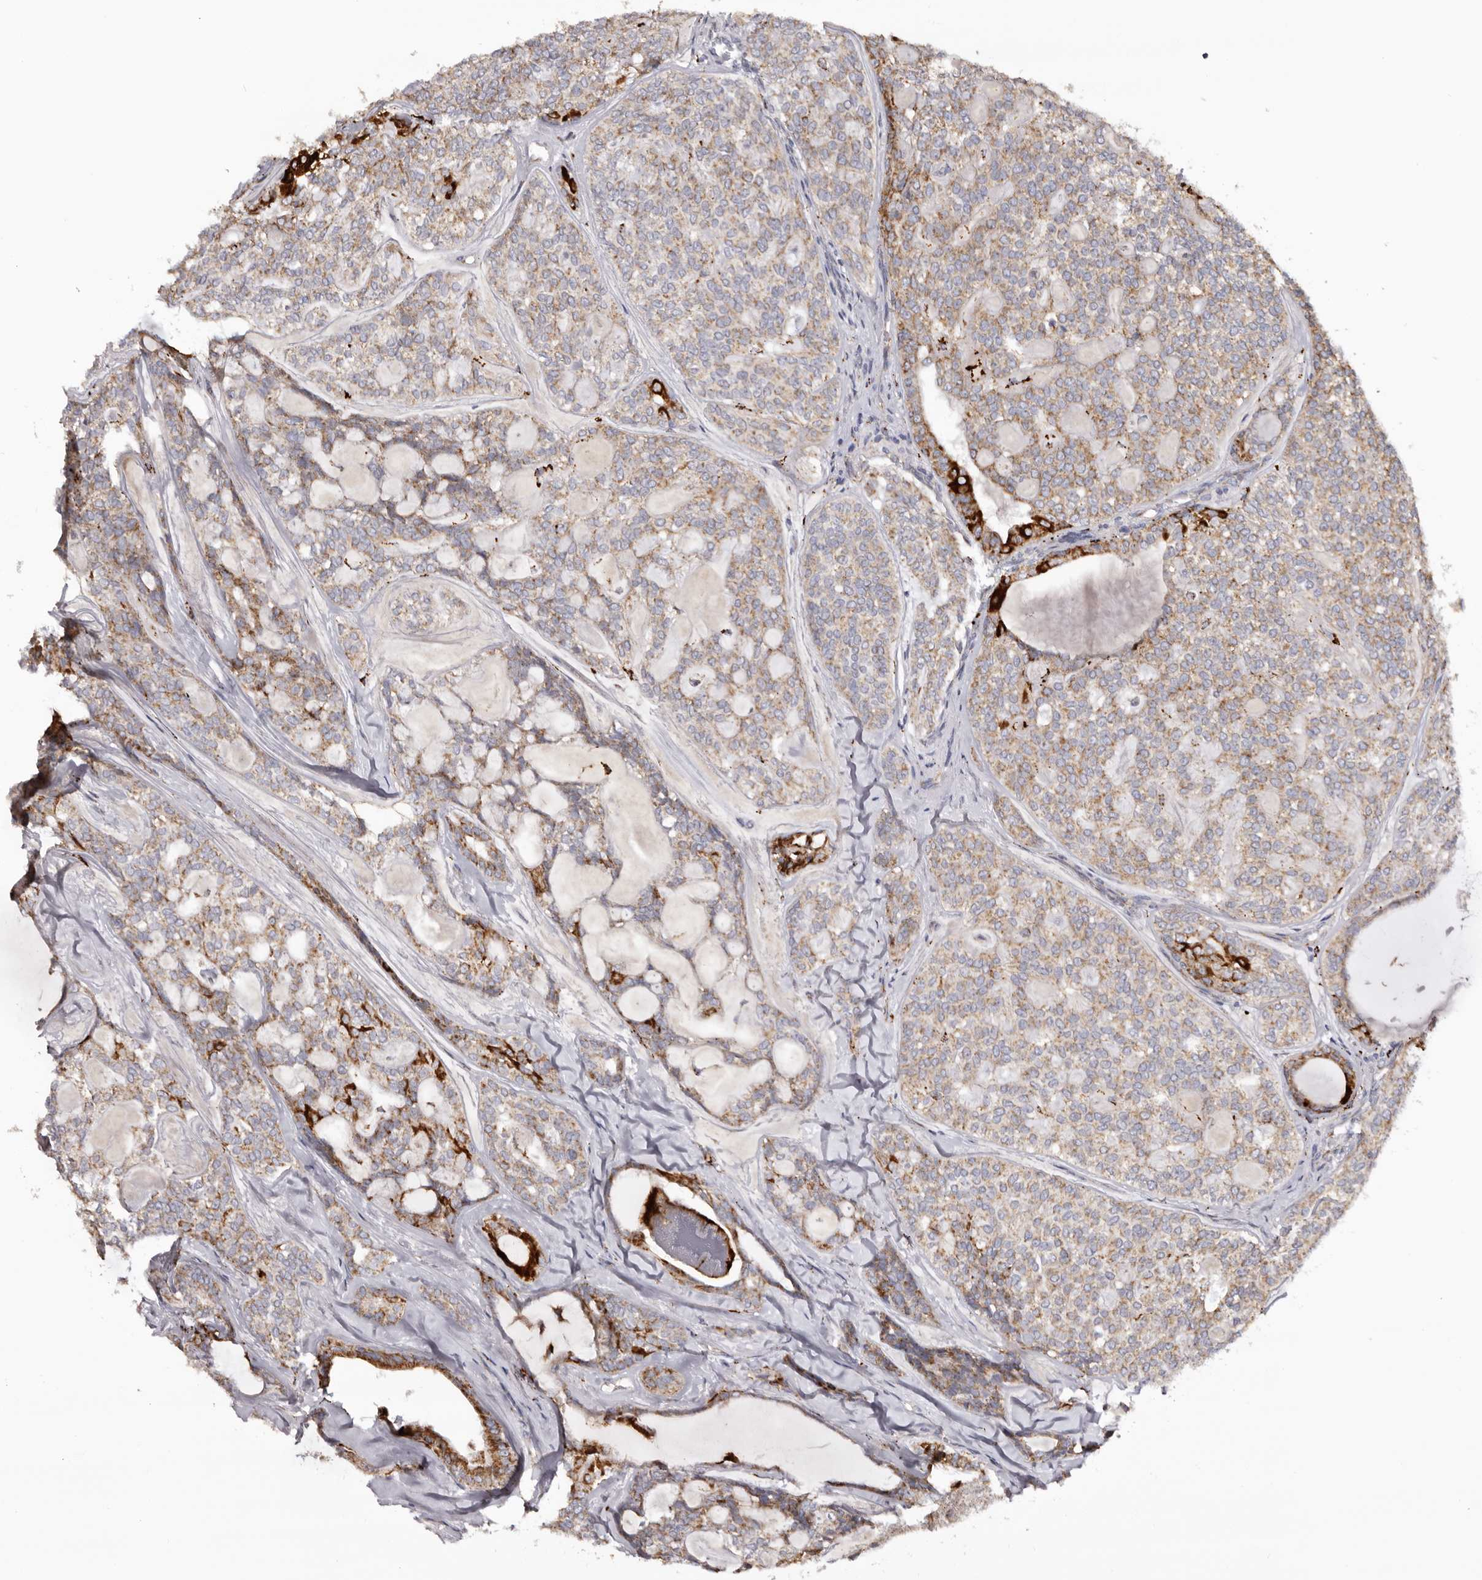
{"staining": {"intensity": "strong", "quantity": "<25%", "location": "cytoplasmic/membranous"}, "tissue": "head and neck cancer", "cell_type": "Tumor cells", "image_type": "cancer", "snomed": [{"axis": "morphology", "description": "Adenocarcinoma, NOS"}, {"axis": "topography", "description": "Head-Neck"}], "caption": "Strong cytoplasmic/membranous protein expression is identified in about <25% of tumor cells in head and neck cancer (adenocarcinoma). The protein is stained brown, and the nuclei are stained in blue (DAB IHC with brightfield microscopy, high magnification).", "gene": "MECR", "patient": {"sex": "male", "age": 66}}